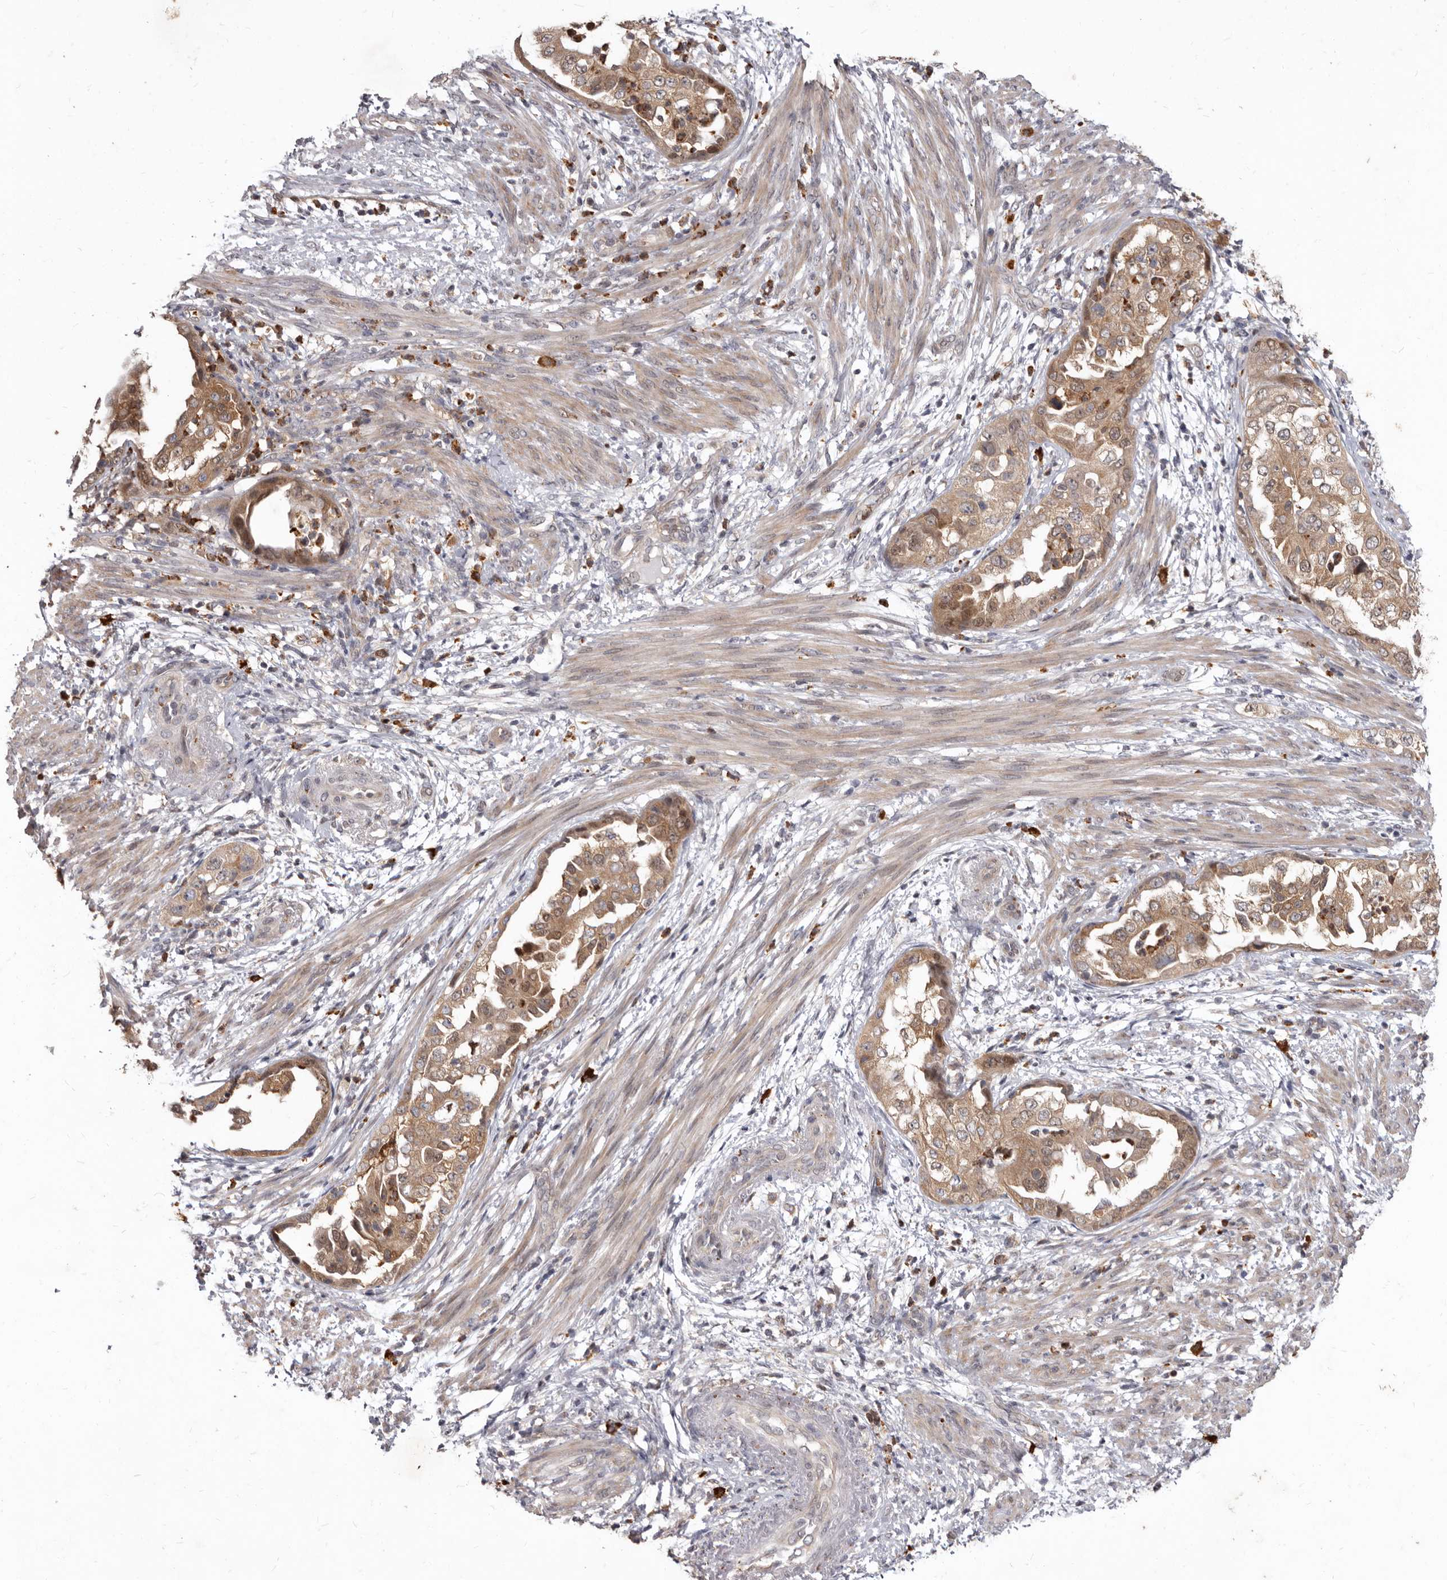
{"staining": {"intensity": "moderate", "quantity": ">75%", "location": "cytoplasmic/membranous"}, "tissue": "endometrial cancer", "cell_type": "Tumor cells", "image_type": "cancer", "snomed": [{"axis": "morphology", "description": "Adenocarcinoma, NOS"}, {"axis": "topography", "description": "Endometrium"}], "caption": "Protein staining displays moderate cytoplasmic/membranous expression in about >75% of tumor cells in endometrial adenocarcinoma.", "gene": "ACLY", "patient": {"sex": "female", "age": 85}}